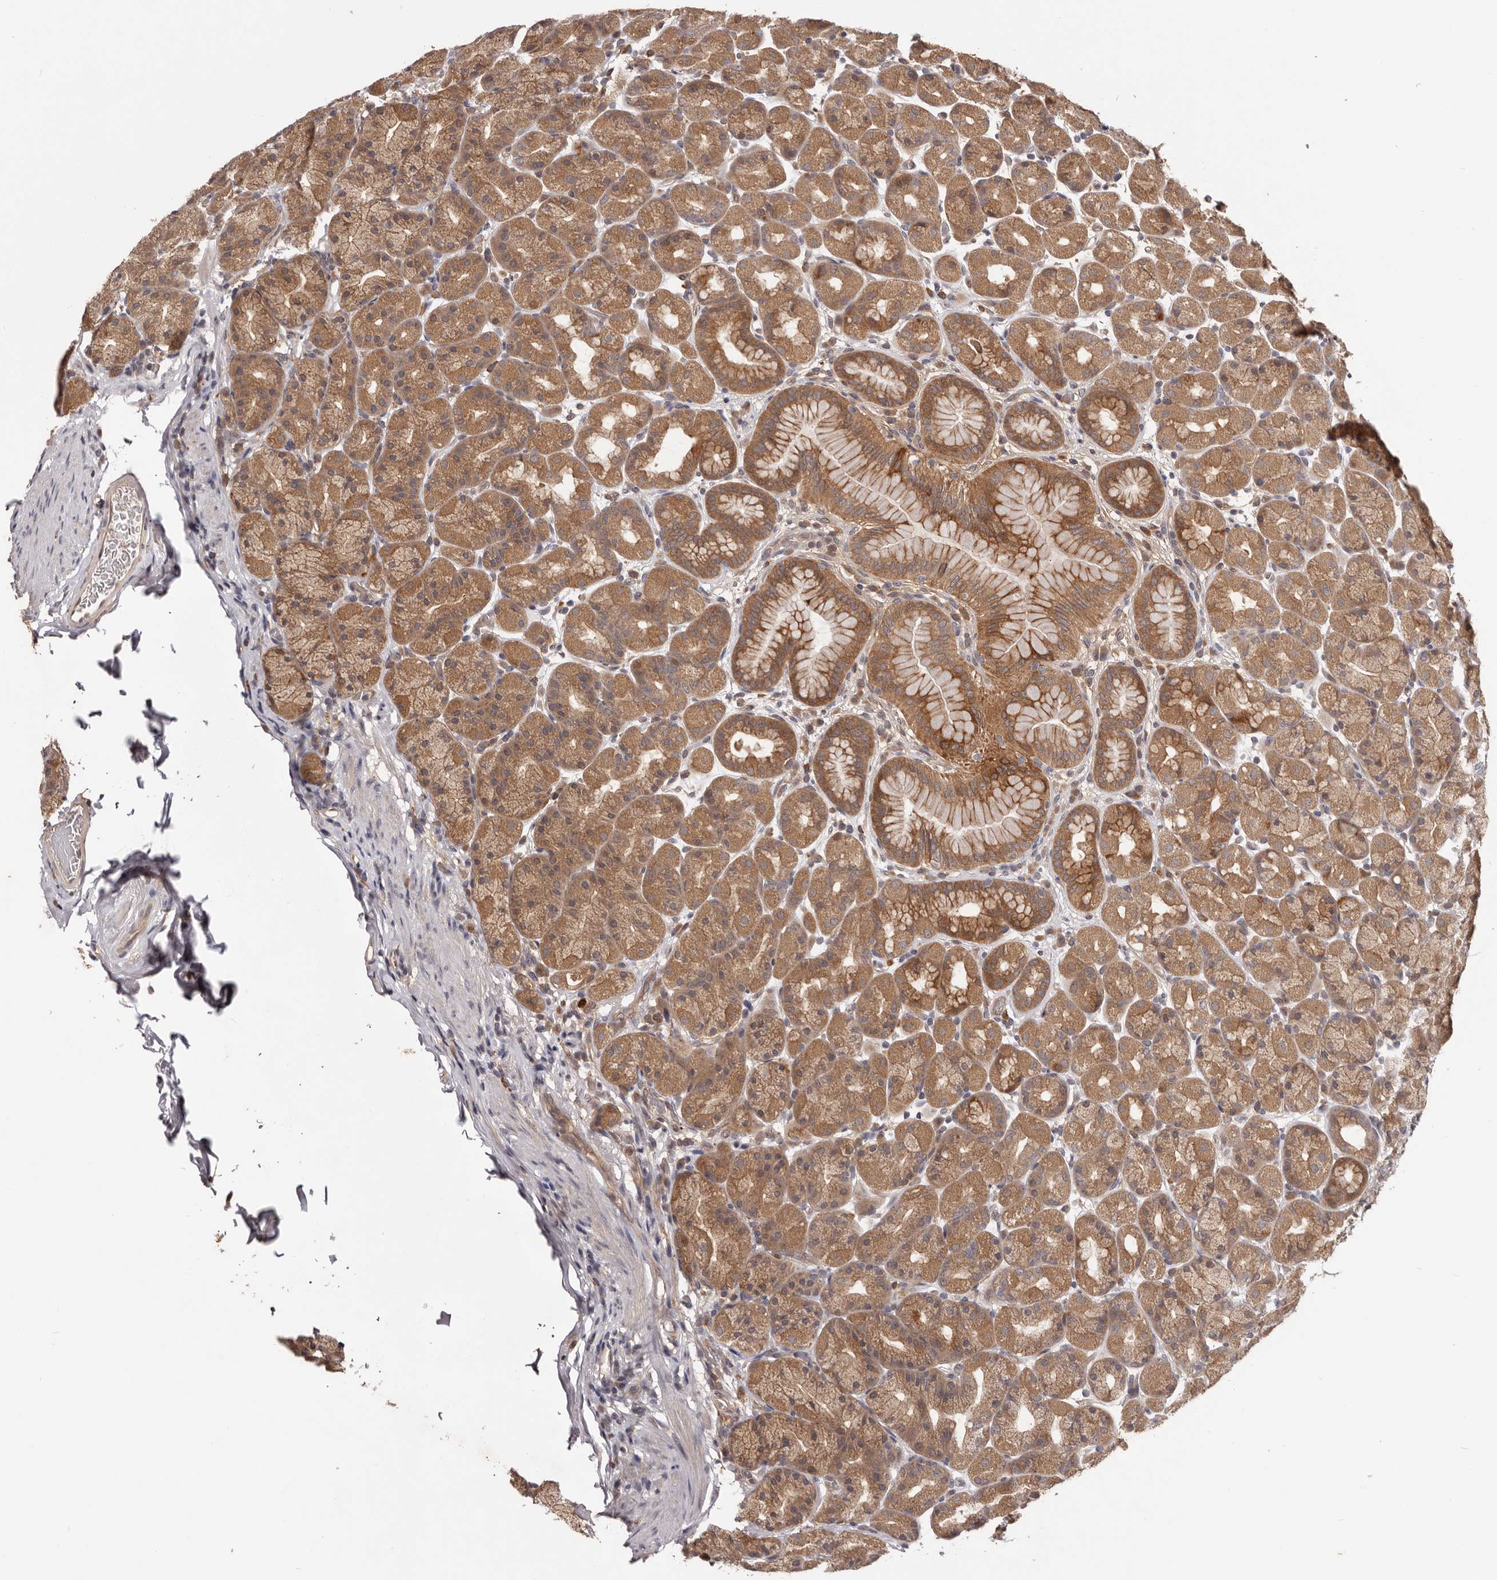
{"staining": {"intensity": "moderate", "quantity": ">75%", "location": "cytoplasmic/membranous"}, "tissue": "stomach", "cell_type": "Glandular cells", "image_type": "normal", "snomed": [{"axis": "morphology", "description": "Normal tissue, NOS"}, {"axis": "topography", "description": "Stomach, upper"}], "caption": "A photomicrograph of stomach stained for a protein demonstrates moderate cytoplasmic/membranous brown staining in glandular cells. (IHC, brightfield microscopy, high magnification).", "gene": "MDP1", "patient": {"sex": "male", "age": 68}}